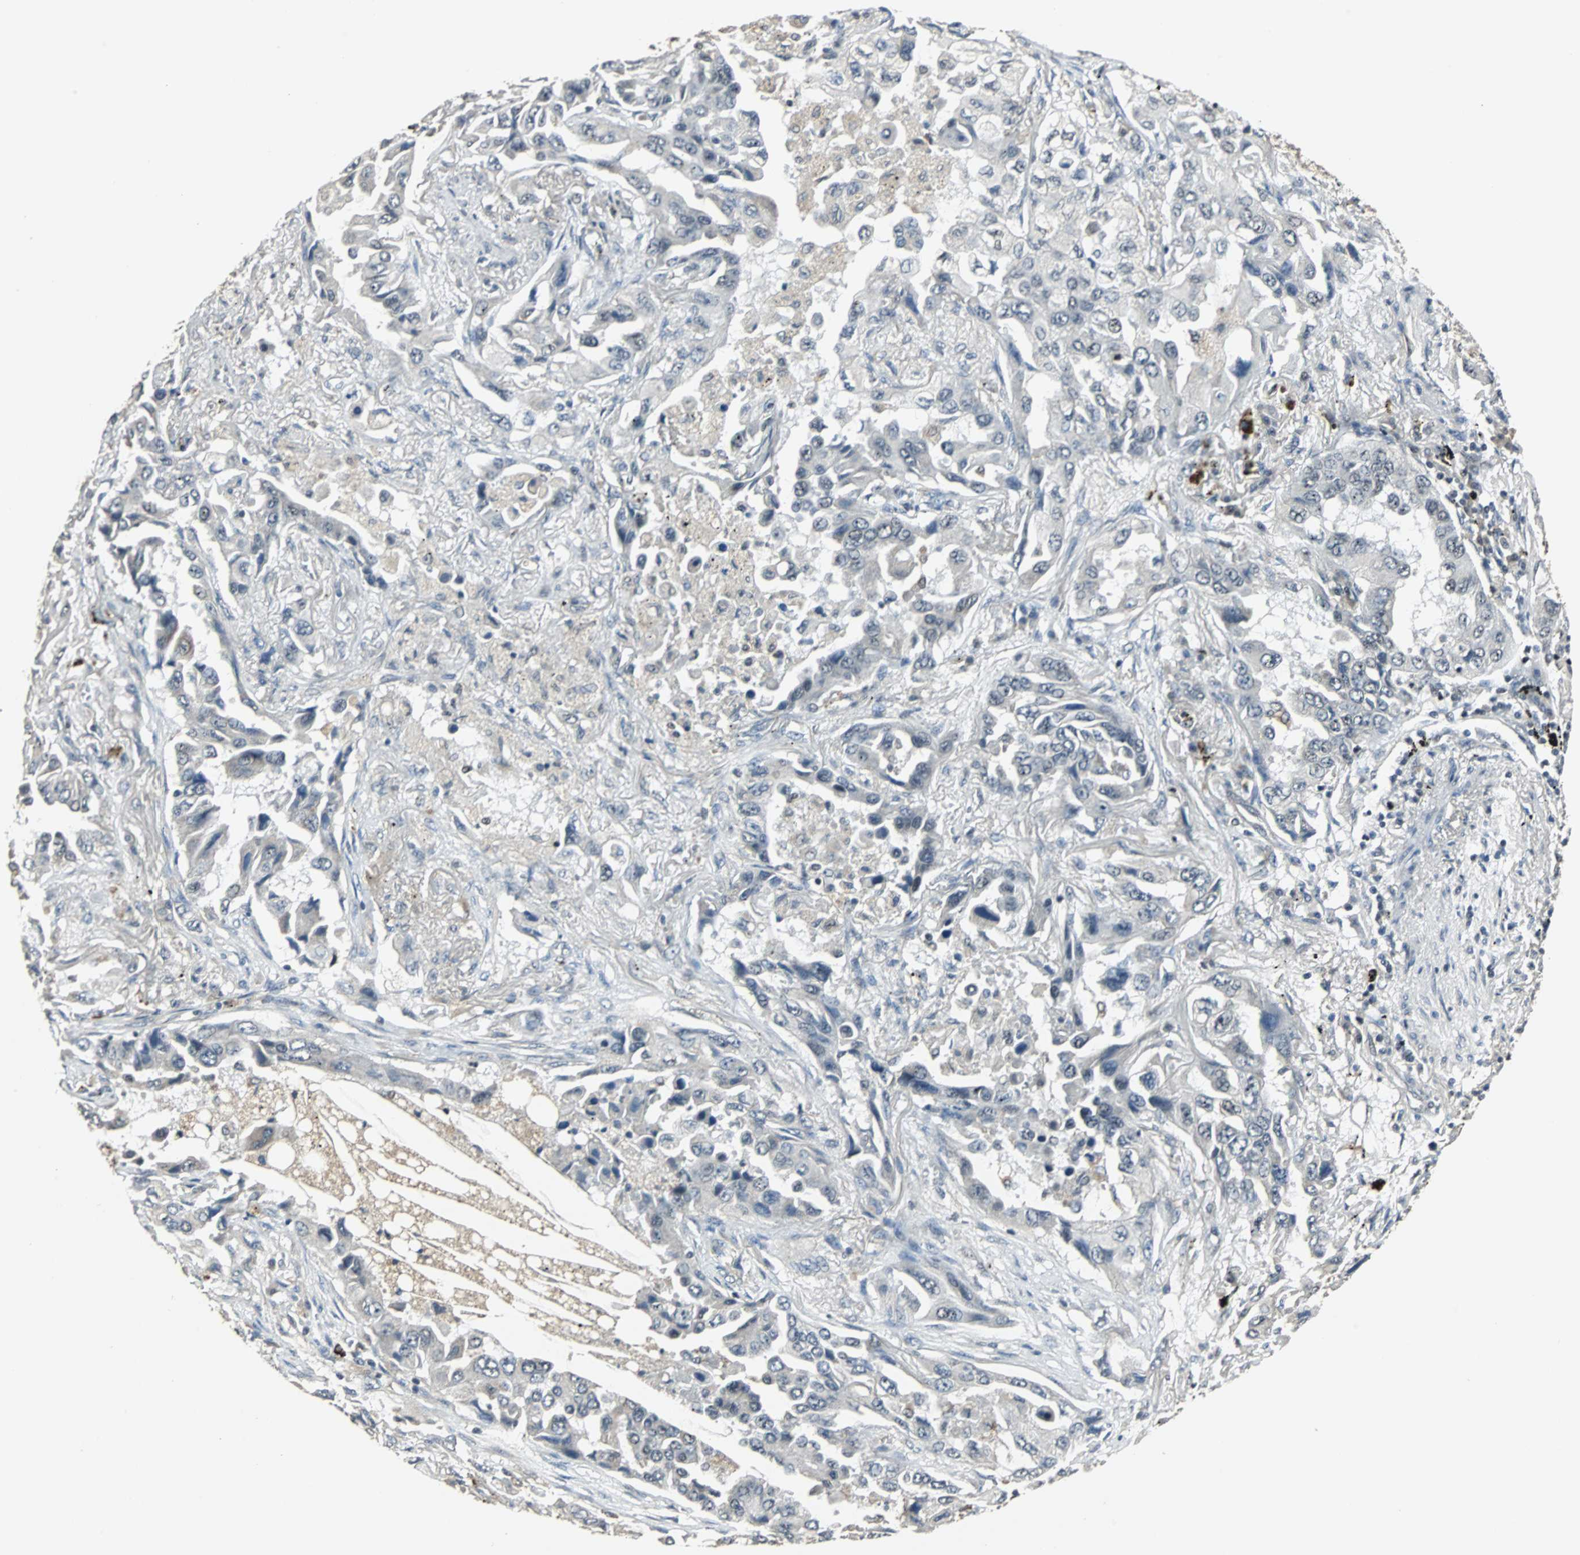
{"staining": {"intensity": "negative", "quantity": "none", "location": "none"}, "tissue": "lung cancer", "cell_type": "Tumor cells", "image_type": "cancer", "snomed": [{"axis": "morphology", "description": "Adenocarcinoma, NOS"}, {"axis": "topography", "description": "Lung"}], "caption": "This is an immunohistochemistry histopathology image of human lung cancer (adenocarcinoma). There is no staining in tumor cells.", "gene": "MED4", "patient": {"sex": "female", "age": 65}}